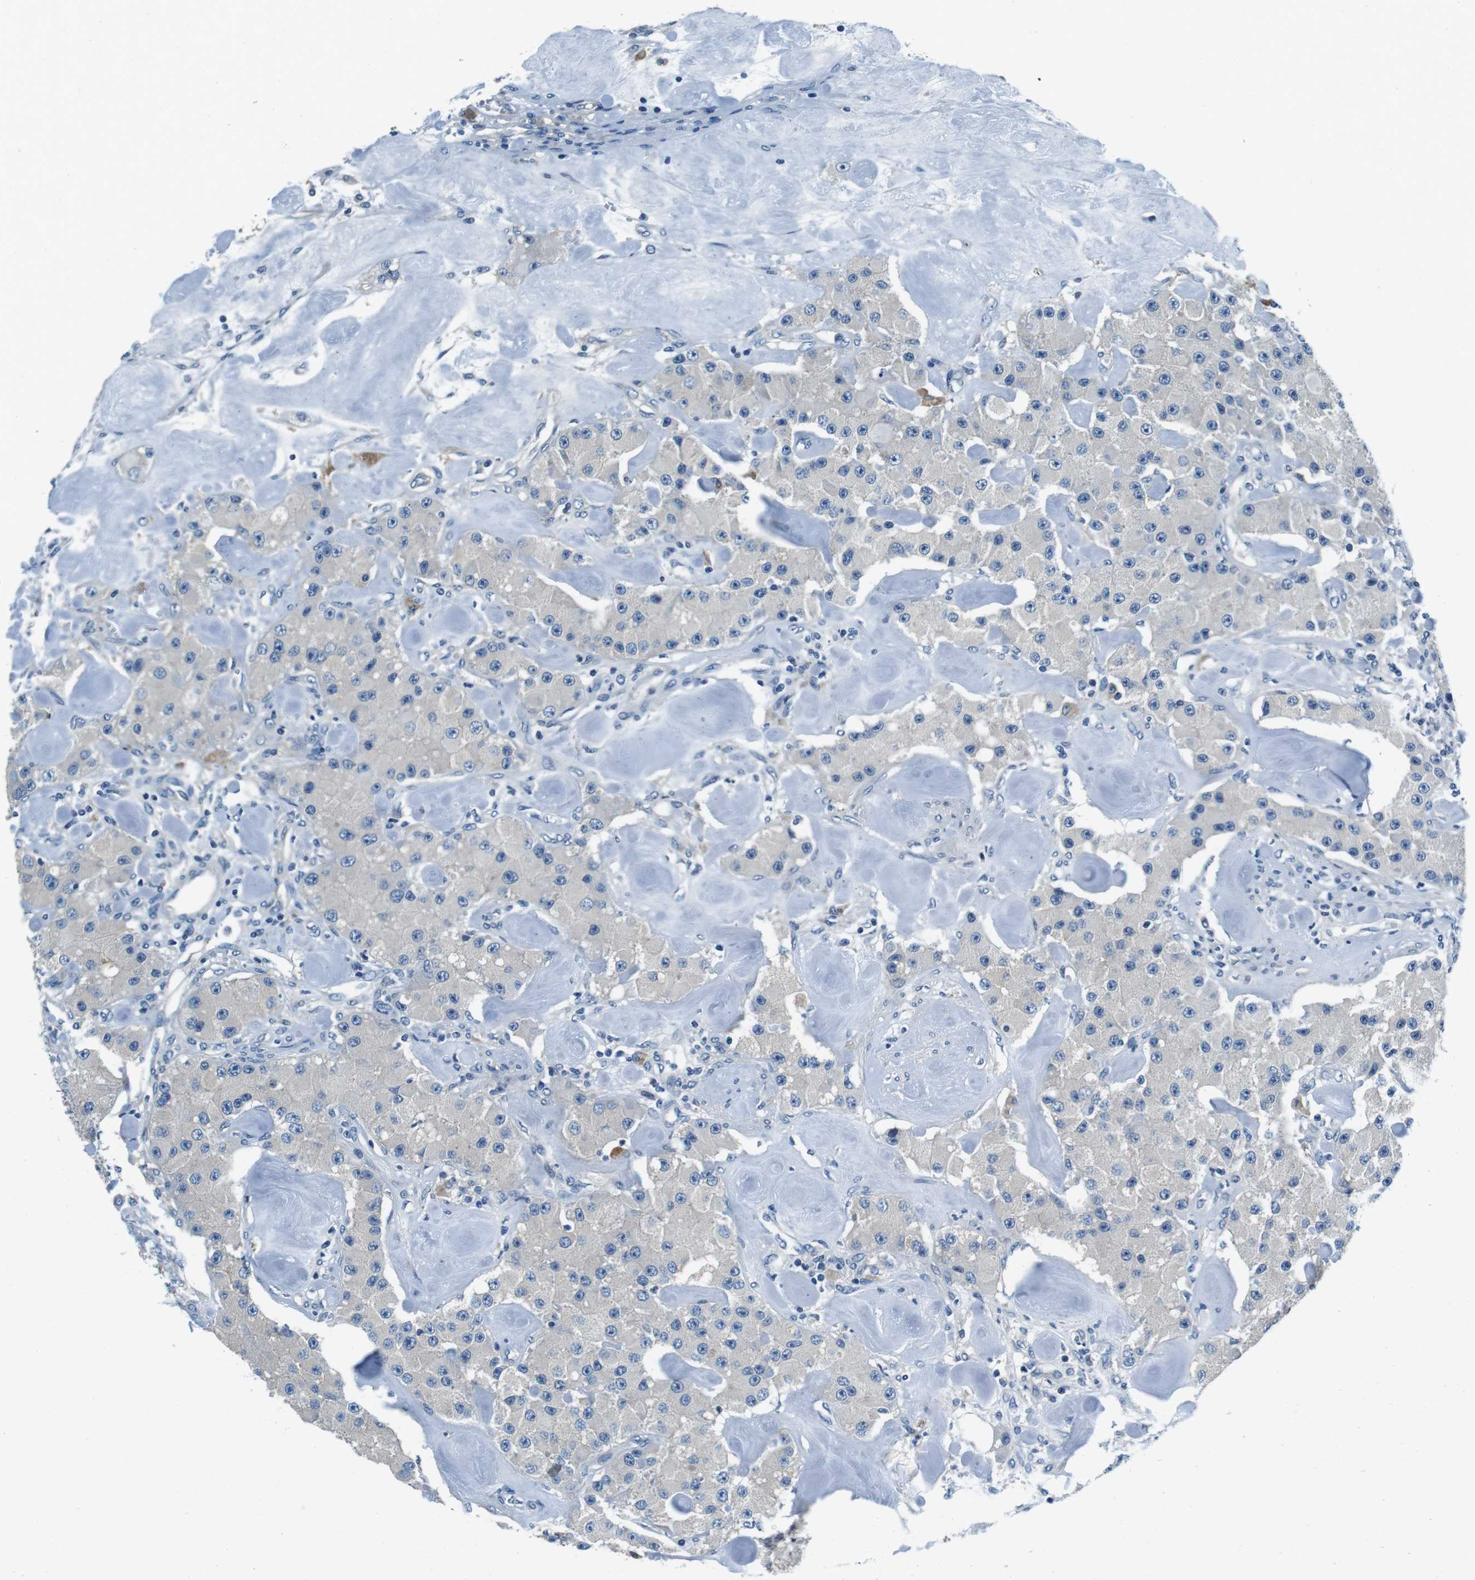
{"staining": {"intensity": "negative", "quantity": "none", "location": "none"}, "tissue": "carcinoid", "cell_type": "Tumor cells", "image_type": "cancer", "snomed": [{"axis": "morphology", "description": "Carcinoid, malignant, NOS"}, {"axis": "topography", "description": "Pancreas"}], "caption": "A high-resolution micrograph shows immunohistochemistry (IHC) staining of carcinoid, which reveals no significant staining in tumor cells. Brightfield microscopy of IHC stained with DAB (brown) and hematoxylin (blue), captured at high magnification.", "gene": "KCNJ5", "patient": {"sex": "male", "age": 41}}